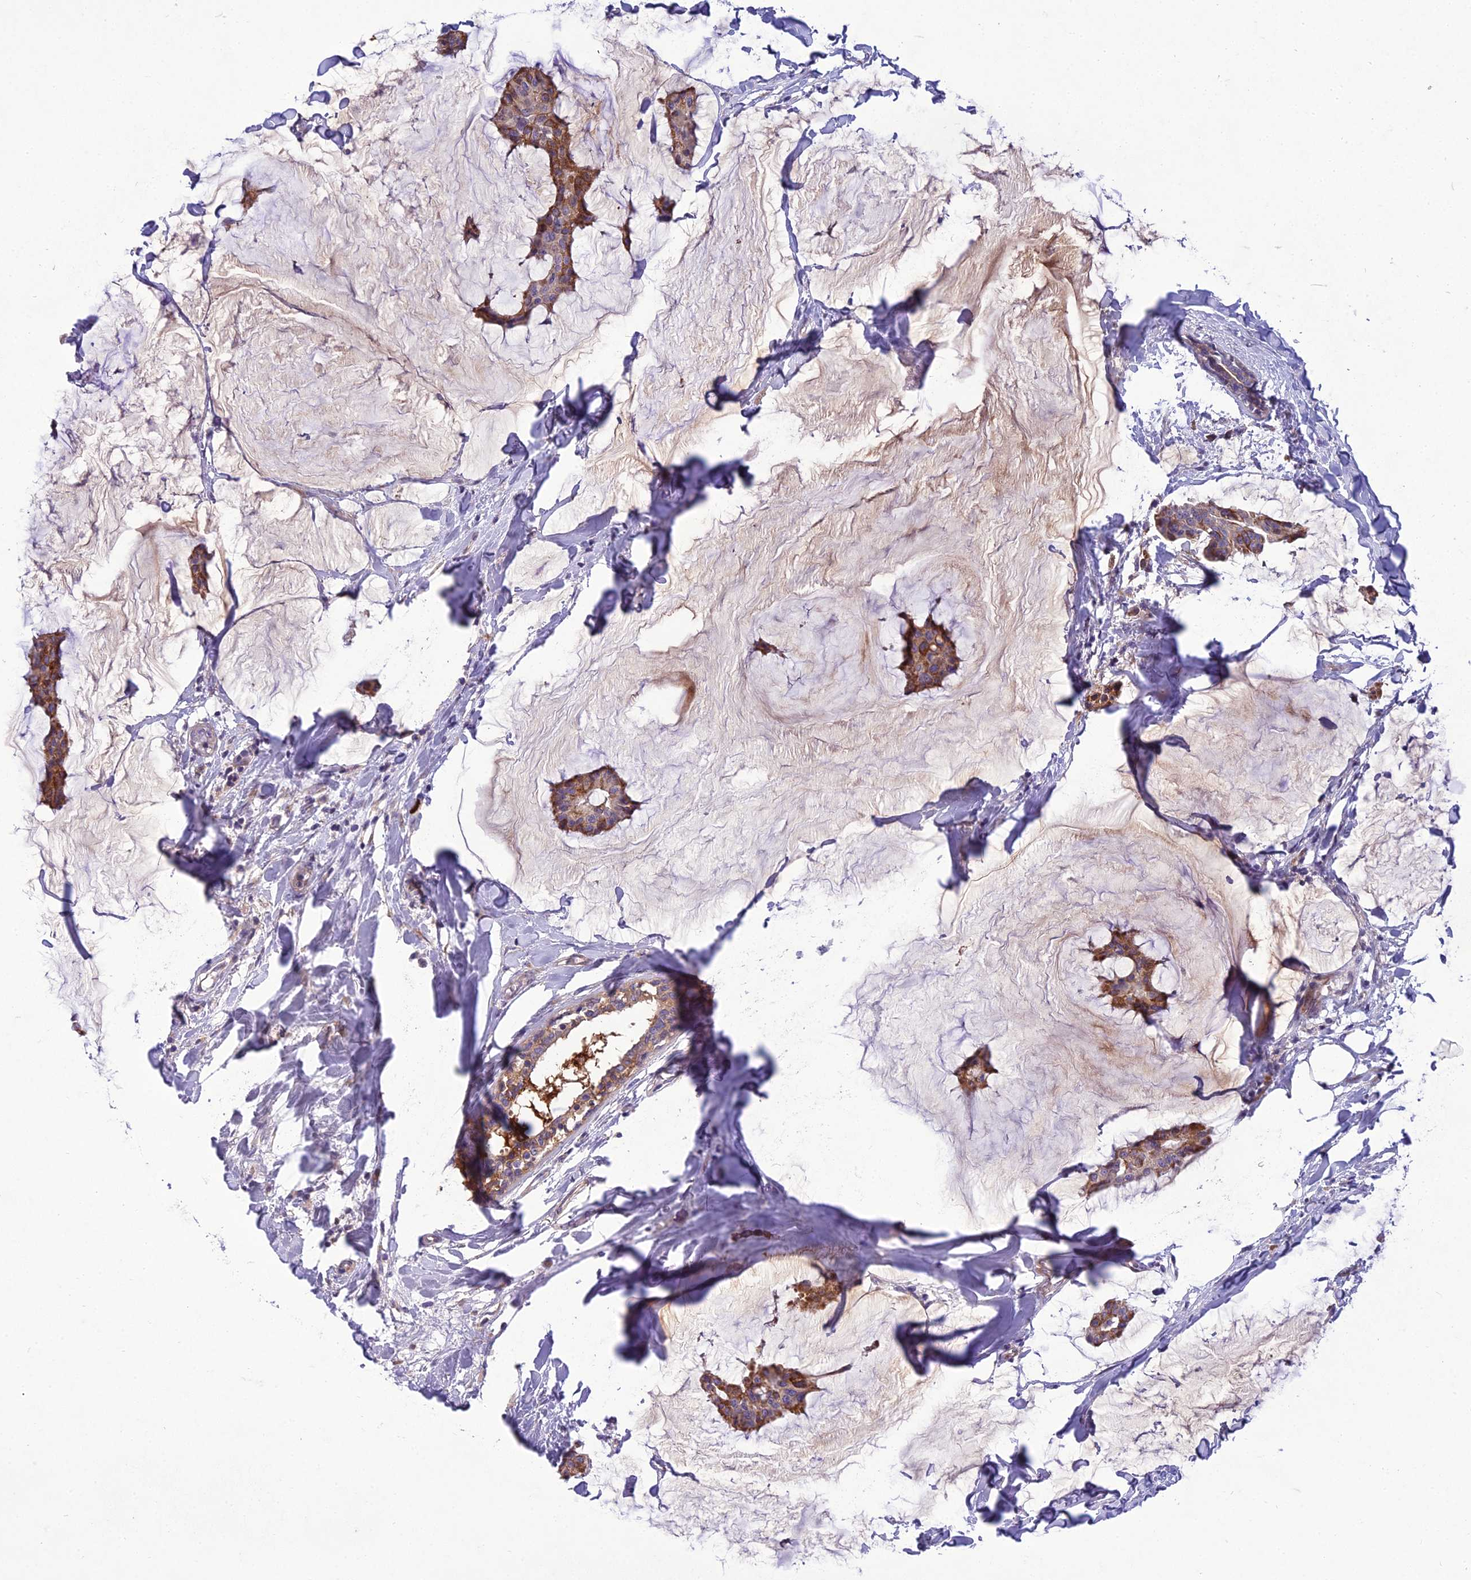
{"staining": {"intensity": "moderate", "quantity": ">75%", "location": "cytoplasmic/membranous"}, "tissue": "breast cancer", "cell_type": "Tumor cells", "image_type": "cancer", "snomed": [{"axis": "morphology", "description": "Duct carcinoma"}, {"axis": "topography", "description": "Breast"}], "caption": "Immunohistochemistry (IHC) histopathology image of breast cancer stained for a protein (brown), which exhibits medium levels of moderate cytoplasmic/membranous expression in about >75% of tumor cells.", "gene": "ADIPOR2", "patient": {"sex": "female", "age": 93}}